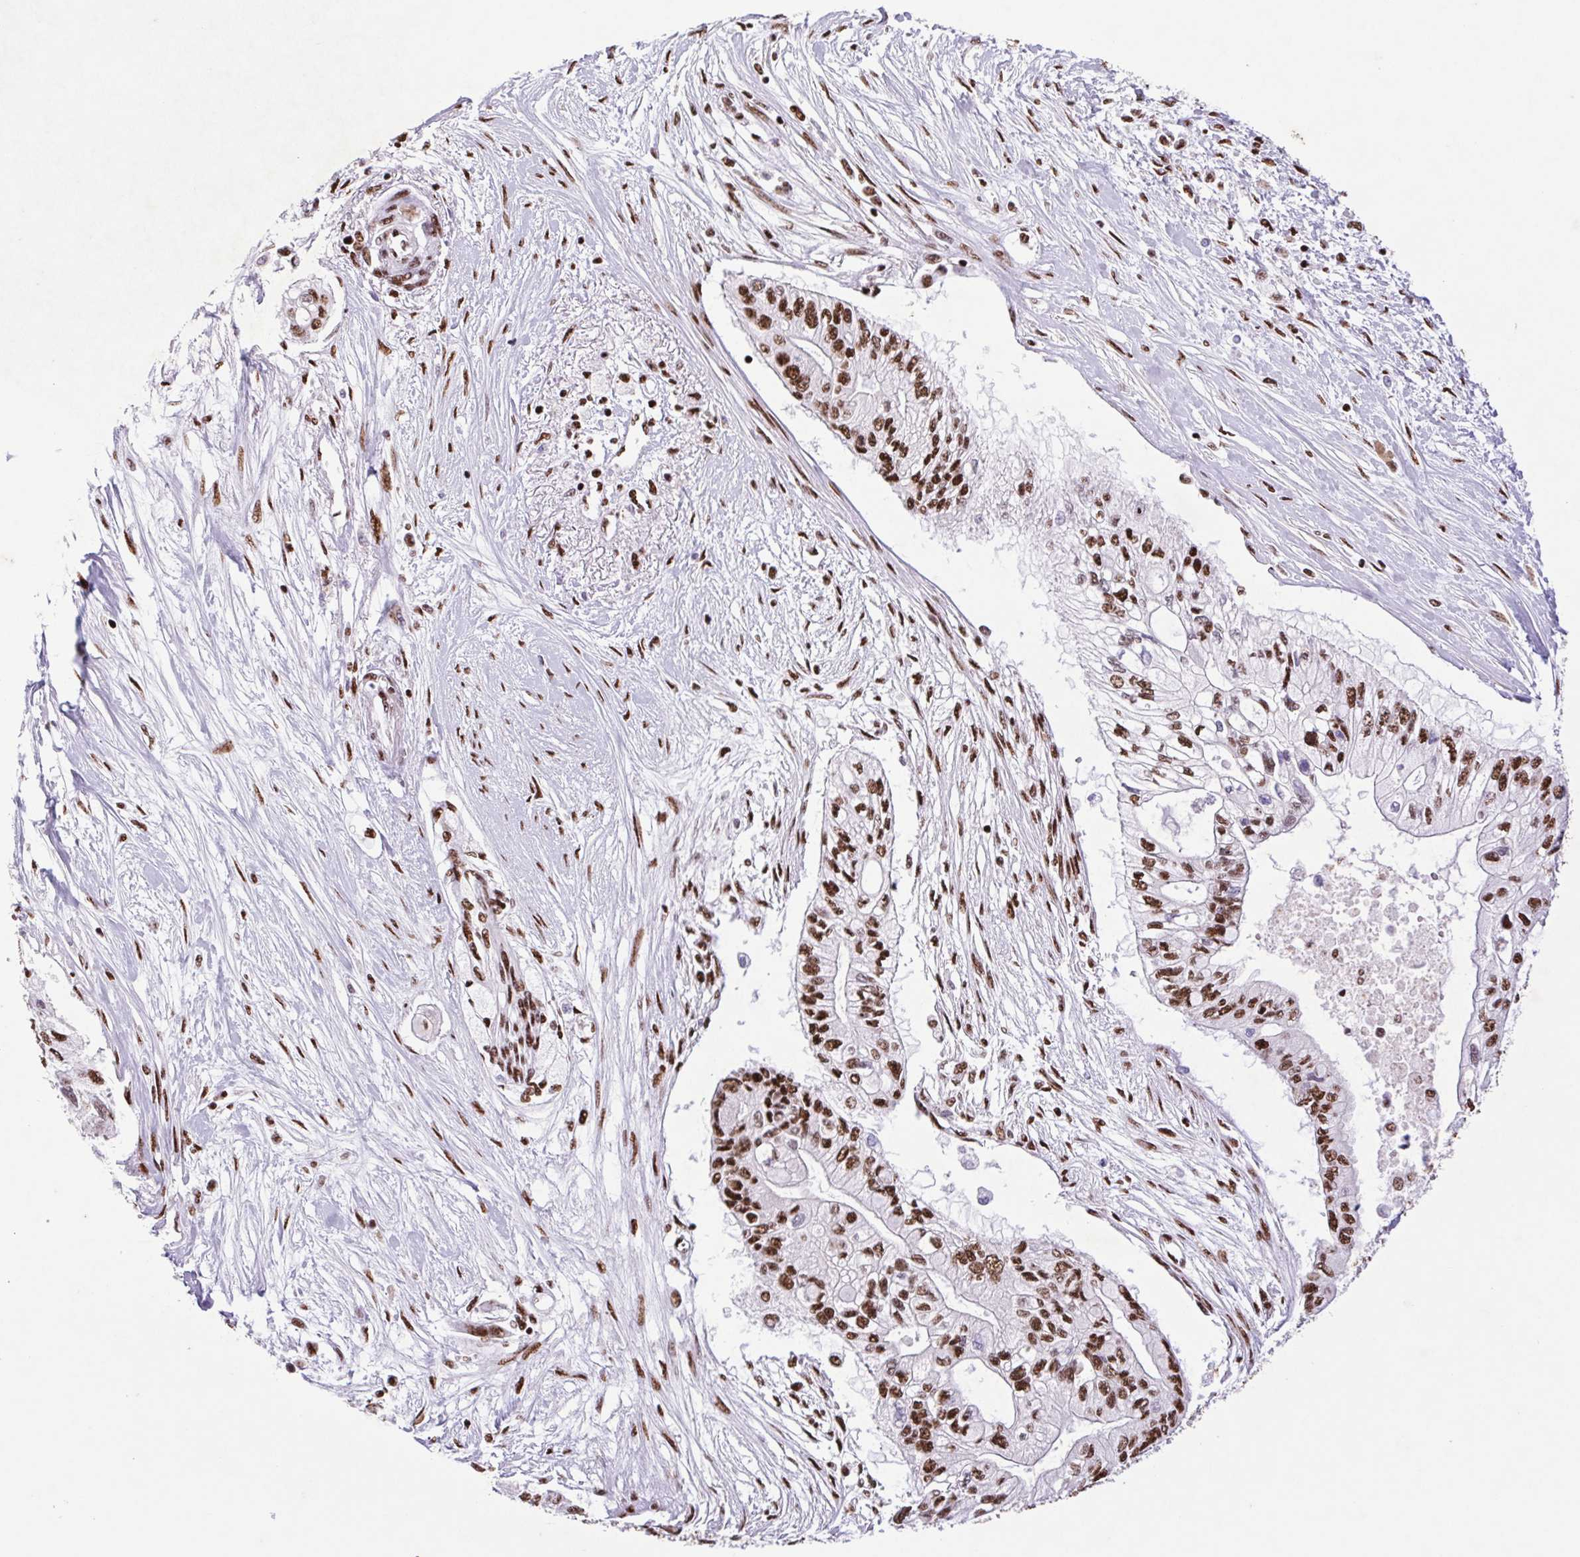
{"staining": {"intensity": "strong", "quantity": ">75%", "location": "nuclear"}, "tissue": "pancreatic cancer", "cell_type": "Tumor cells", "image_type": "cancer", "snomed": [{"axis": "morphology", "description": "Adenocarcinoma, NOS"}, {"axis": "topography", "description": "Pancreas"}], "caption": "Adenocarcinoma (pancreatic) stained for a protein (brown) demonstrates strong nuclear positive staining in about >75% of tumor cells.", "gene": "LDLRAD4", "patient": {"sex": "female", "age": 77}}